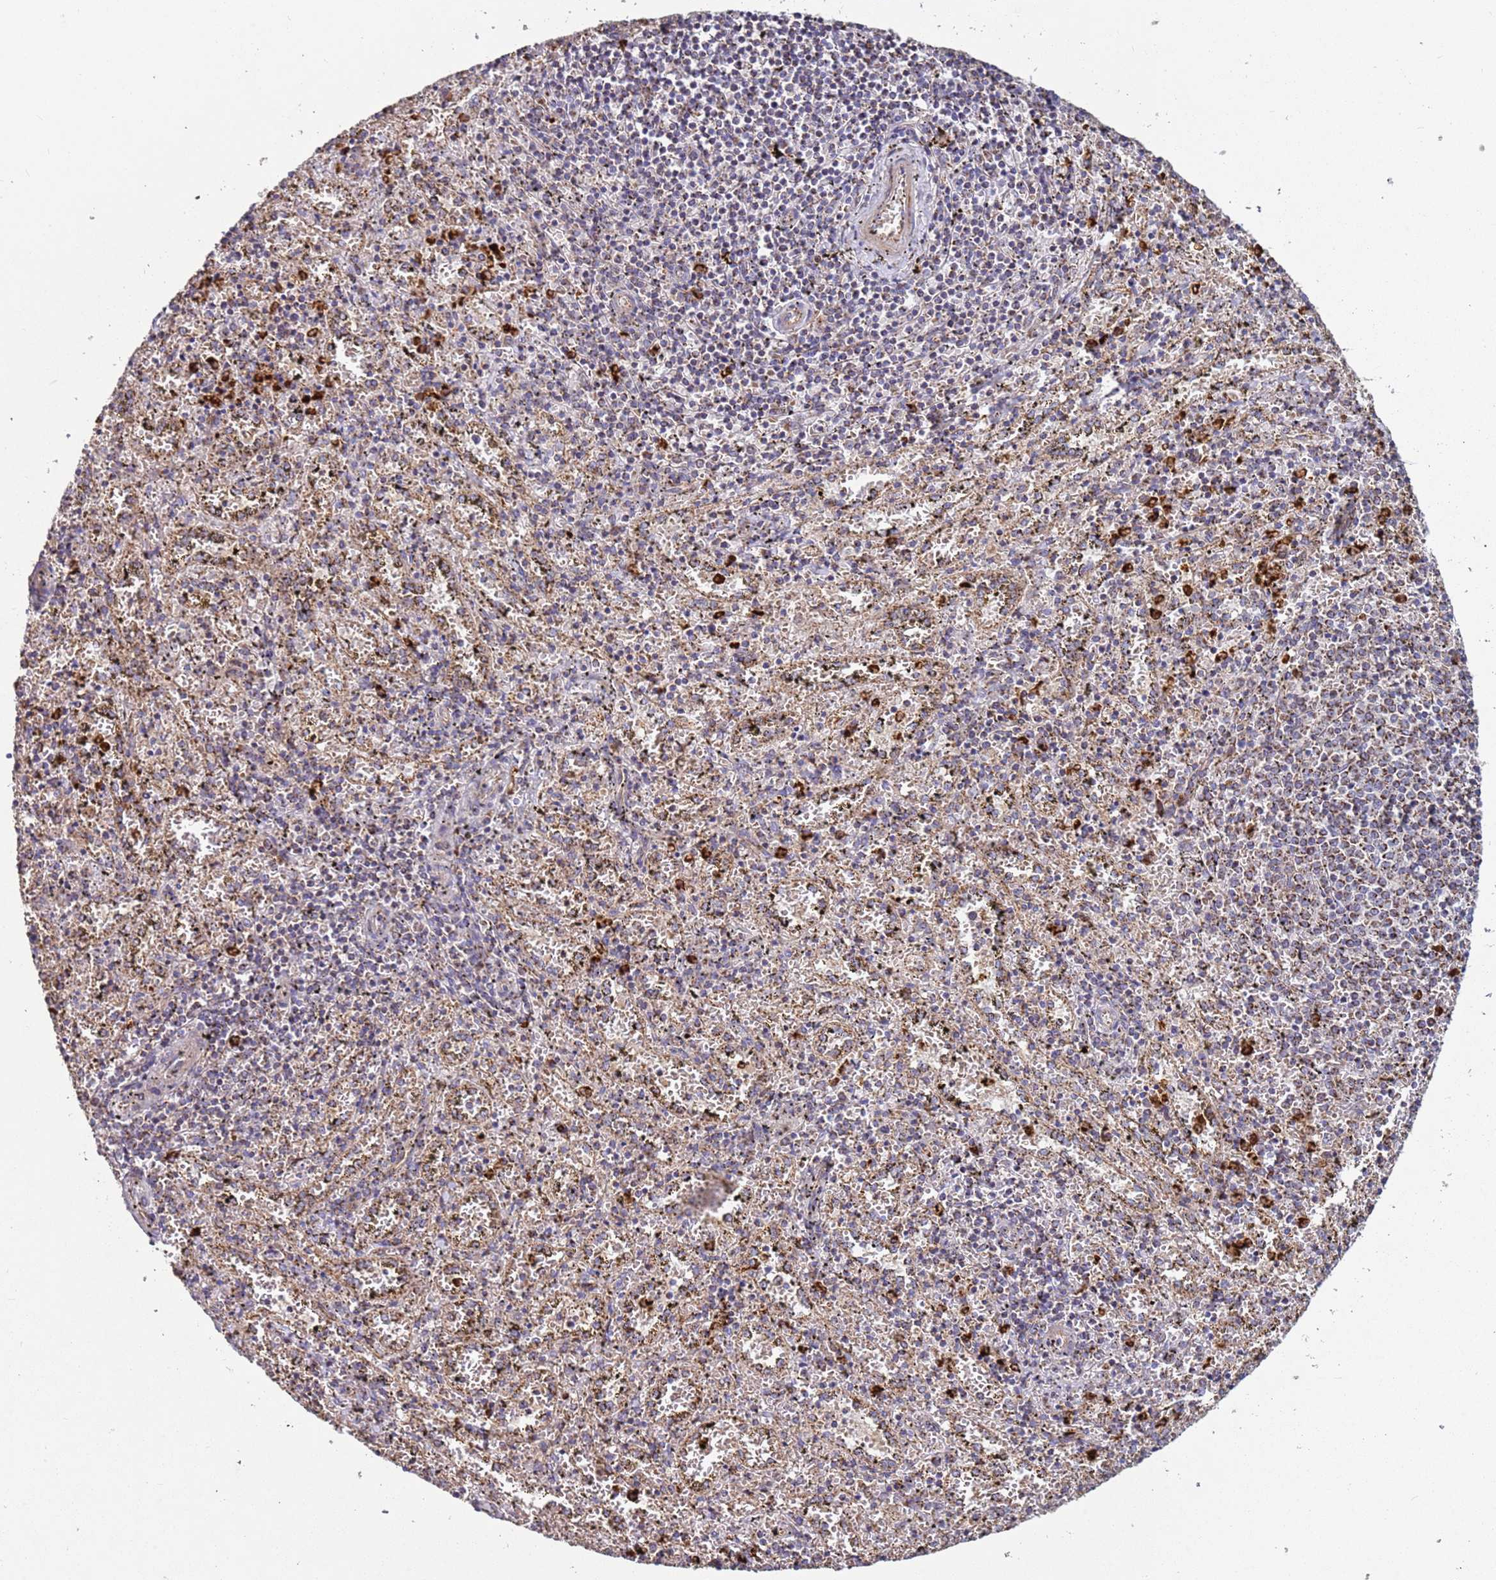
{"staining": {"intensity": "strong", "quantity": "<25%", "location": "cytoplasmic/membranous"}, "tissue": "spleen", "cell_type": "Cells in red pulp", "image_type": "normal", "snomed": [{"axis": "morphology", "description": "Normal tissue, NOS"}, {"axis": "topography", "description": "Spleen"}], "caption": "Cells in red pulp exhibit strong cytoplasmic/membranous positivity in about <25% of cells in unremarkable spleen.", "gene": "FBXO33", "patient": {"sex": "male", "age": 11}}